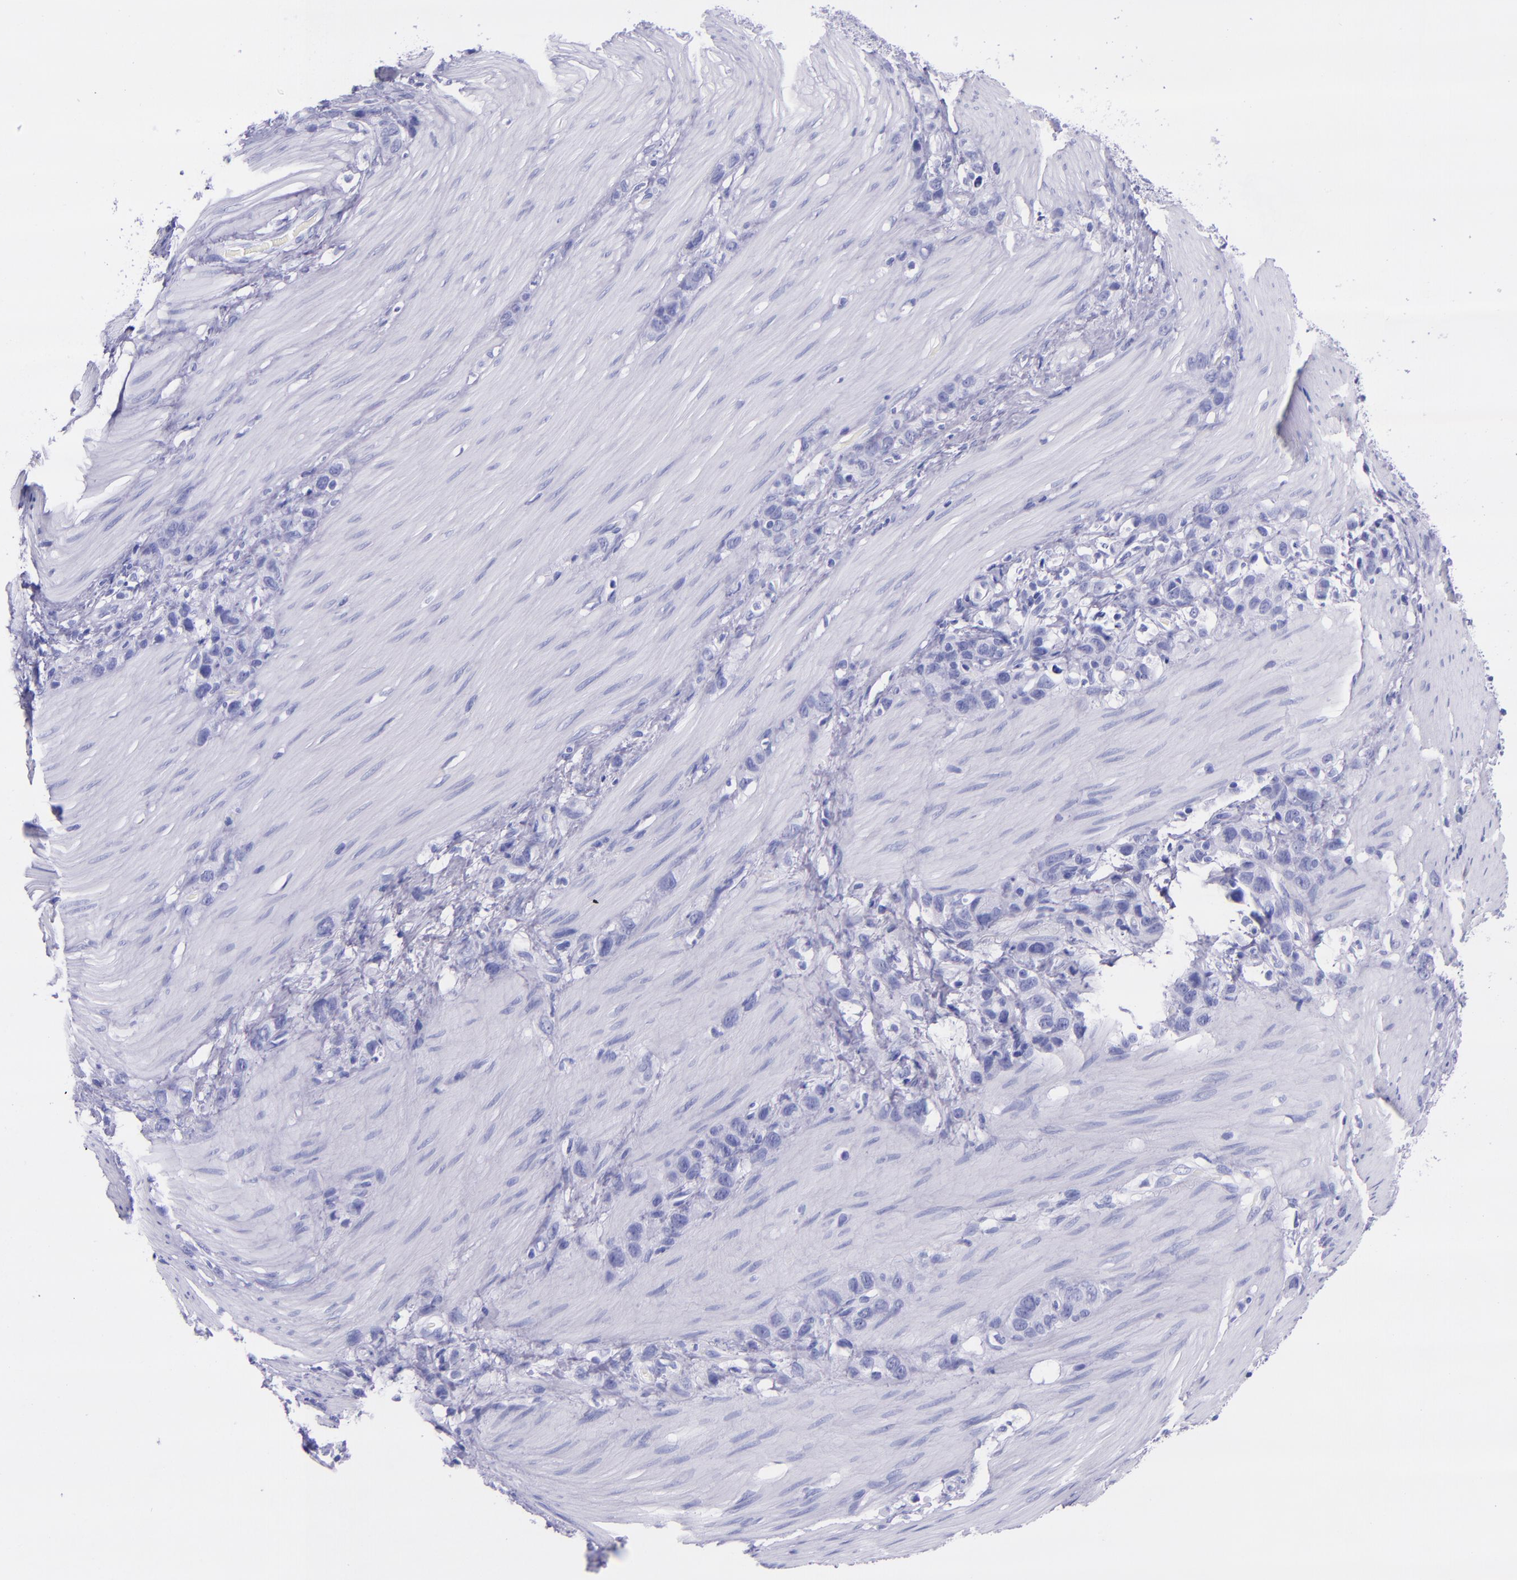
{"staining": {"intensity": "negative", "quantity": "none", "location": "none"}, "tissue": "stomach cancer", "cell_type": "Tumor cells", "image_type": "cancer", "snomed": [{"axis": "morphology", "description": "Normal tissue, NOS"}, {"axis": "morphology", "description": "Adenocarcinoma, NOS"}, {"axis": "morphology", "description": "Adenocarcinoma, High grade"}, {"axis": "topography", "description": "Stomach, upper"}, {"axis": "topography", "description": "Stomach"}], "caption": "A high-resolution image shows IHC staining of adenocarcinoma (stomach), which demonstrates no significant expression in tumor cells. The staining is performed using DAB brown chromogen with nuclei counter-stained in using hematoxylin.", "gene": "MBP", "patient": {"sex": "female", "age": 65}}